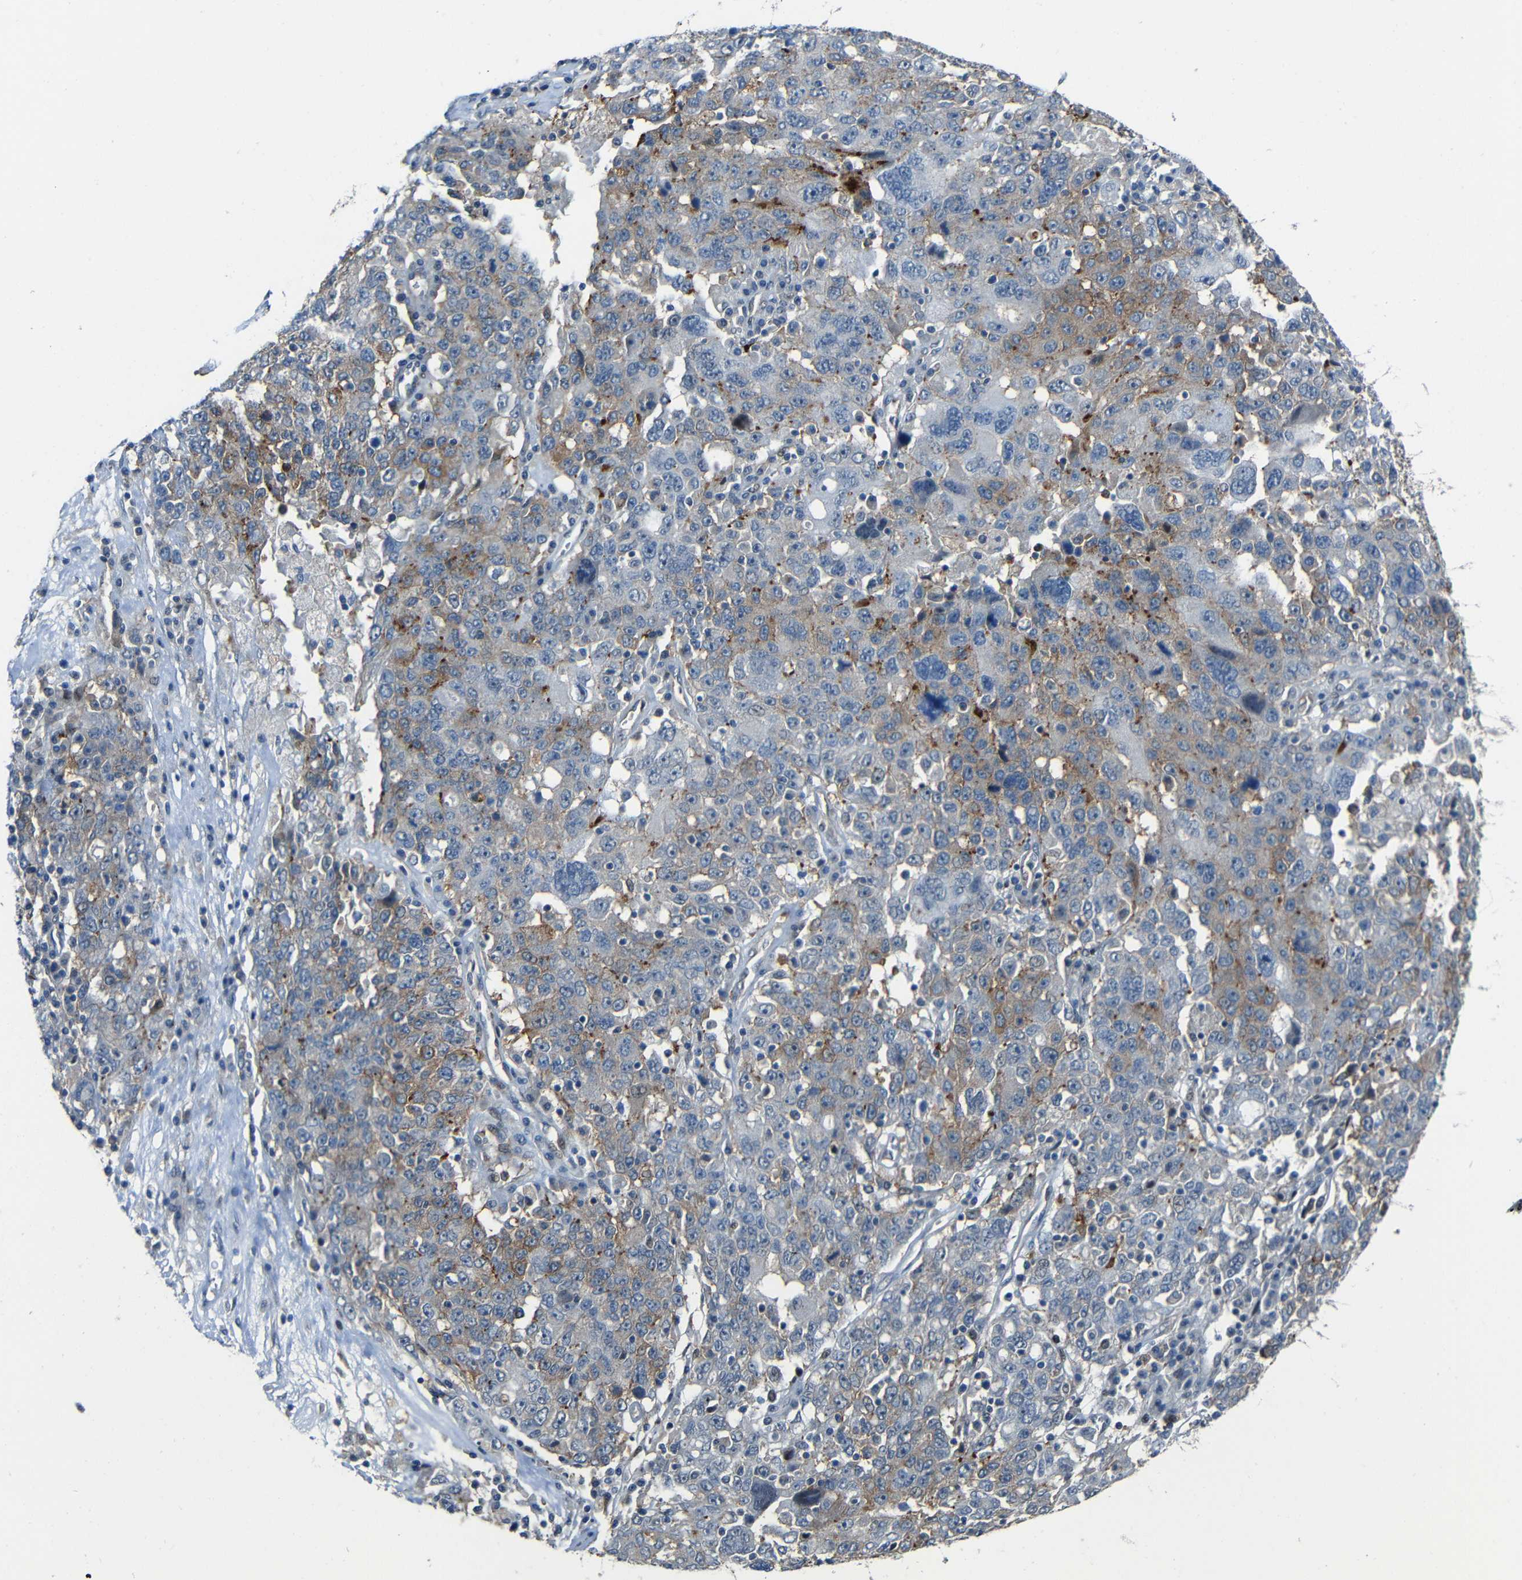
{"staining": {"intensity": "moderate", "quantity": "25%-75%", "location": "cytoplasmic/membranous"}, "tissue": "ovarian cancer", "cell_type": "Tumor cells", "image_type": "cancer", "snomed": [{"axis": "morphology", "description": "Carcinoma, endometroid"}, {"axis": "topography", "description": "Ovary"}], "caption": "An immunohistochemistry (IHC) photomicrograph of neoplastic tissue is shown. Protein staining in brown highlights moderate cytoplasmic/membranous positivity in endometroid carcinoma (ovarian) within tumor cells.", "gene": "DNAJC5", "patient": {"sex": "female", "age": 62}}